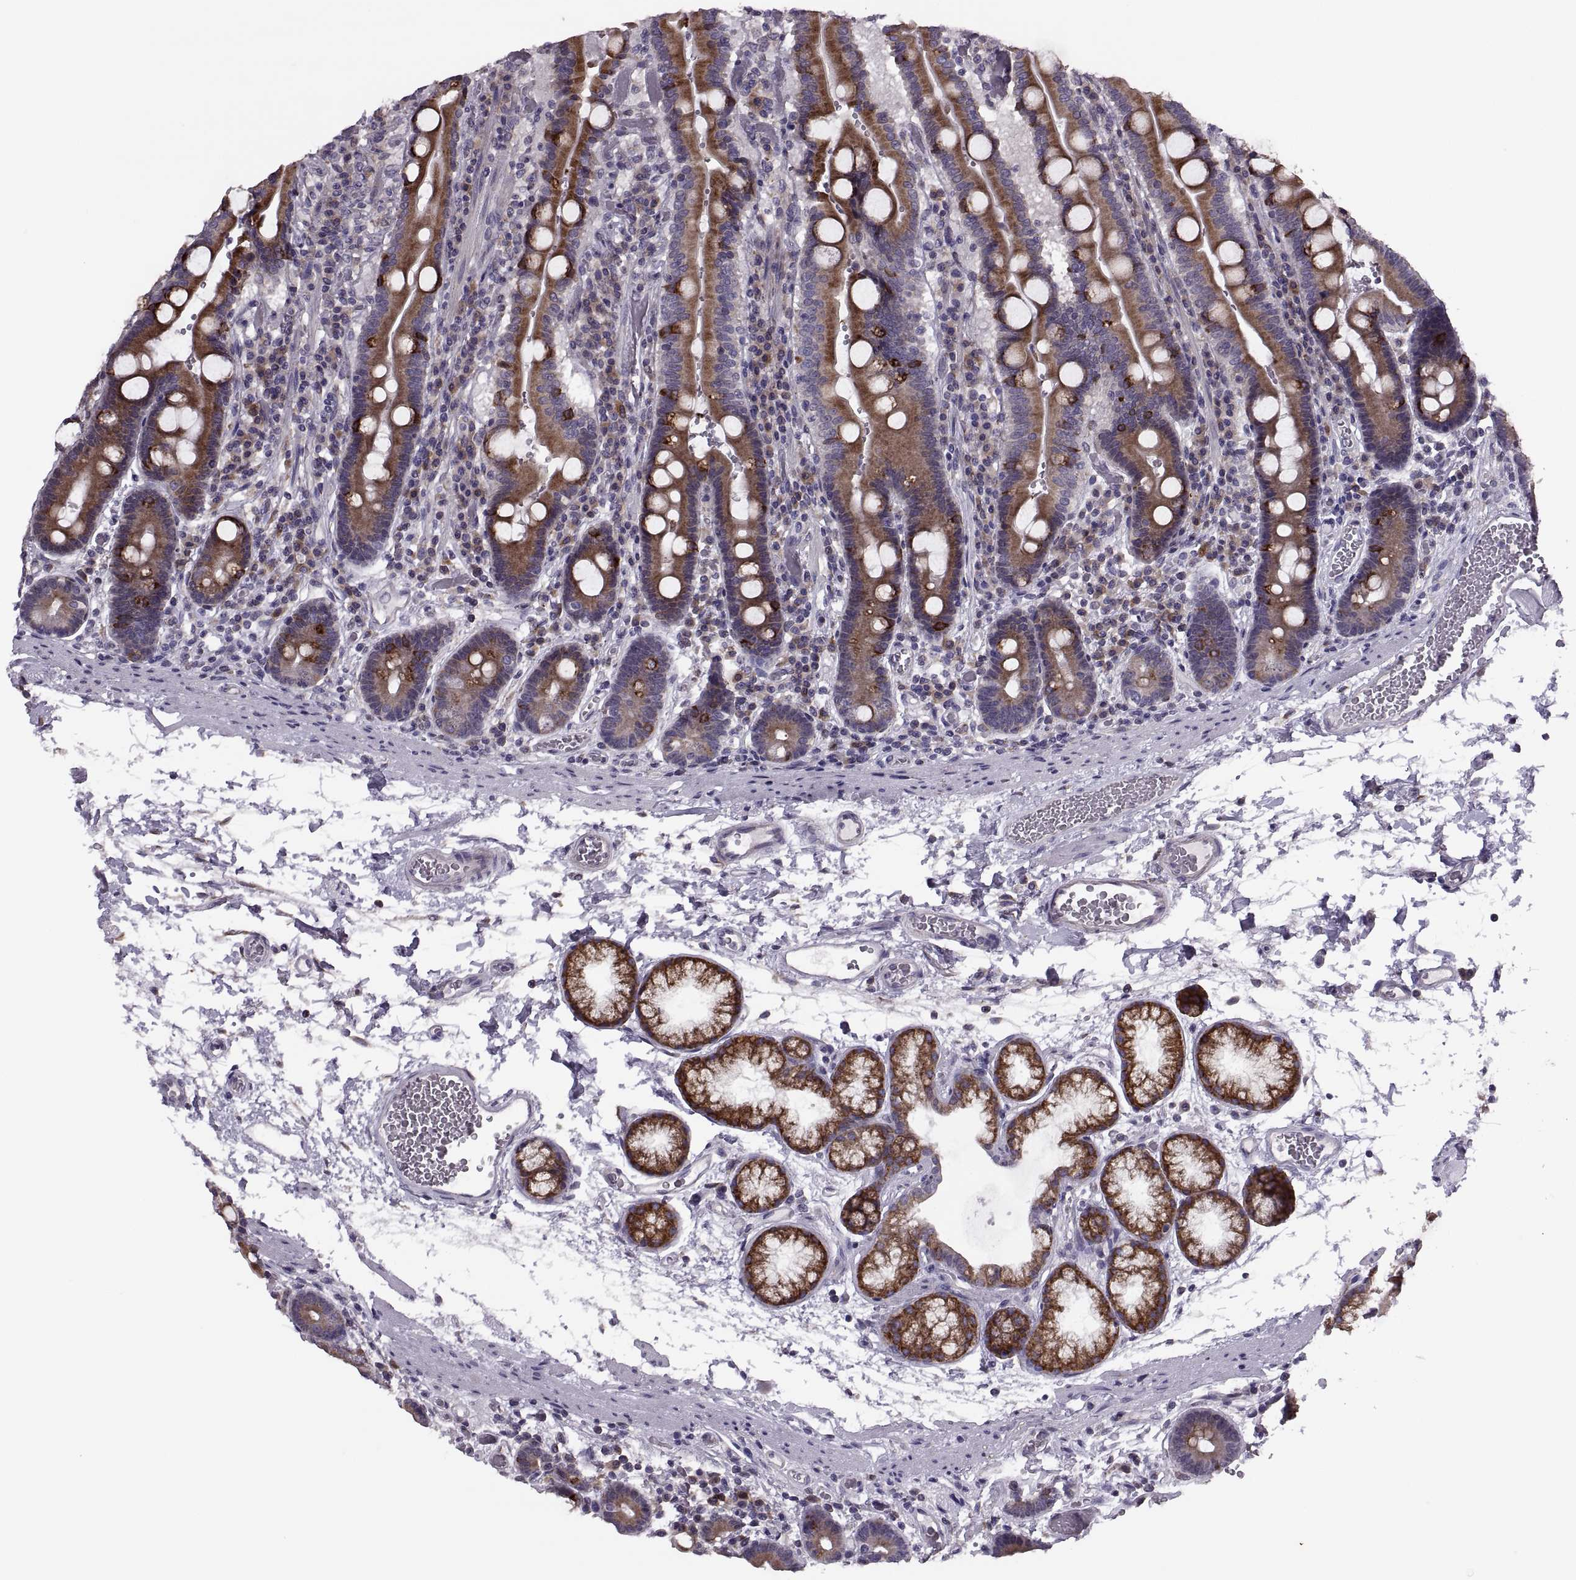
{"staining": {"intensity": "moderate", "quantity": ">75%", "location": "cytoplasmic/membranous"}, "tissue": "duodenum", "cell_type": "Glandular cells", "image_type": "normal", "snomed": [{"axis": "morphology", "description": "Normal tissue, NOS"}, {"axis": "topography", "description": "Duodenum"}], "caption": "Duodenum was stained to show a protein in brown. There is medium levels of moderate cytoplasmic/membranous staining in approximately >75% of glandular cells. Immunohistochemistry stains the protein of interest in brown and the nuclei are stained blue.", "gene": "LETM2", "patient": {"sex": "female", "age": 62}}